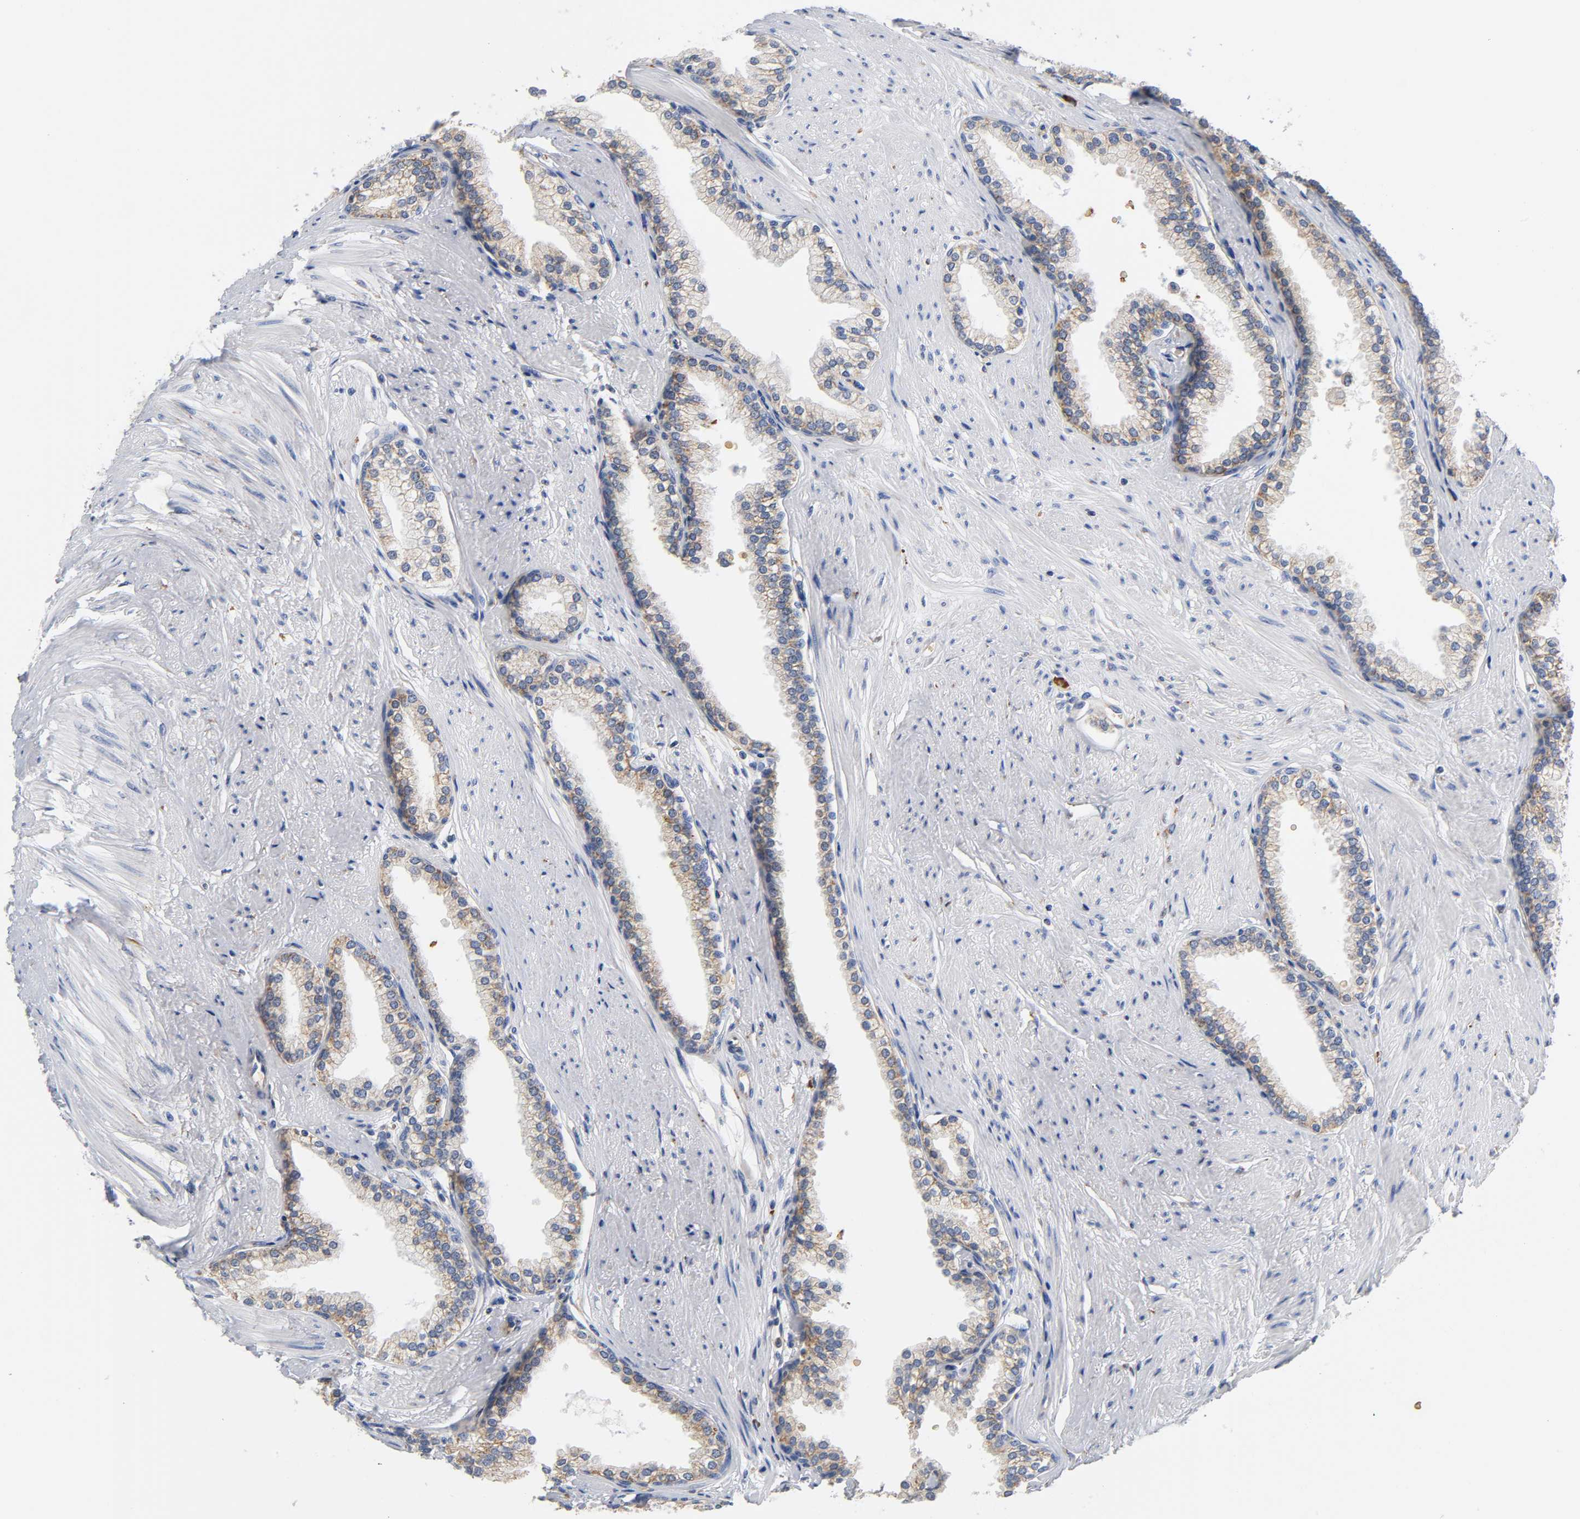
{"staining": {"intensity": "weak", "quantity": ">75%", "location": "cytoplasmic/membranous"}, "tissue": "prostate", "cell_type": "Glandular cells", "image_type": "normal", "snomed": [{"axis": "morphology", "description": "Normal tissue, NOS"}, {"axis": "topography", "description": "Prostate"}], "caption": "Immunohistochemical staining of normal prostate exhibits >75% levels of weak cytoplasmic/membranous protein staining in approximately >75% of glandular cells.", "gene": "UCKL1", "patient": {"sex": "male", "age": 64}}